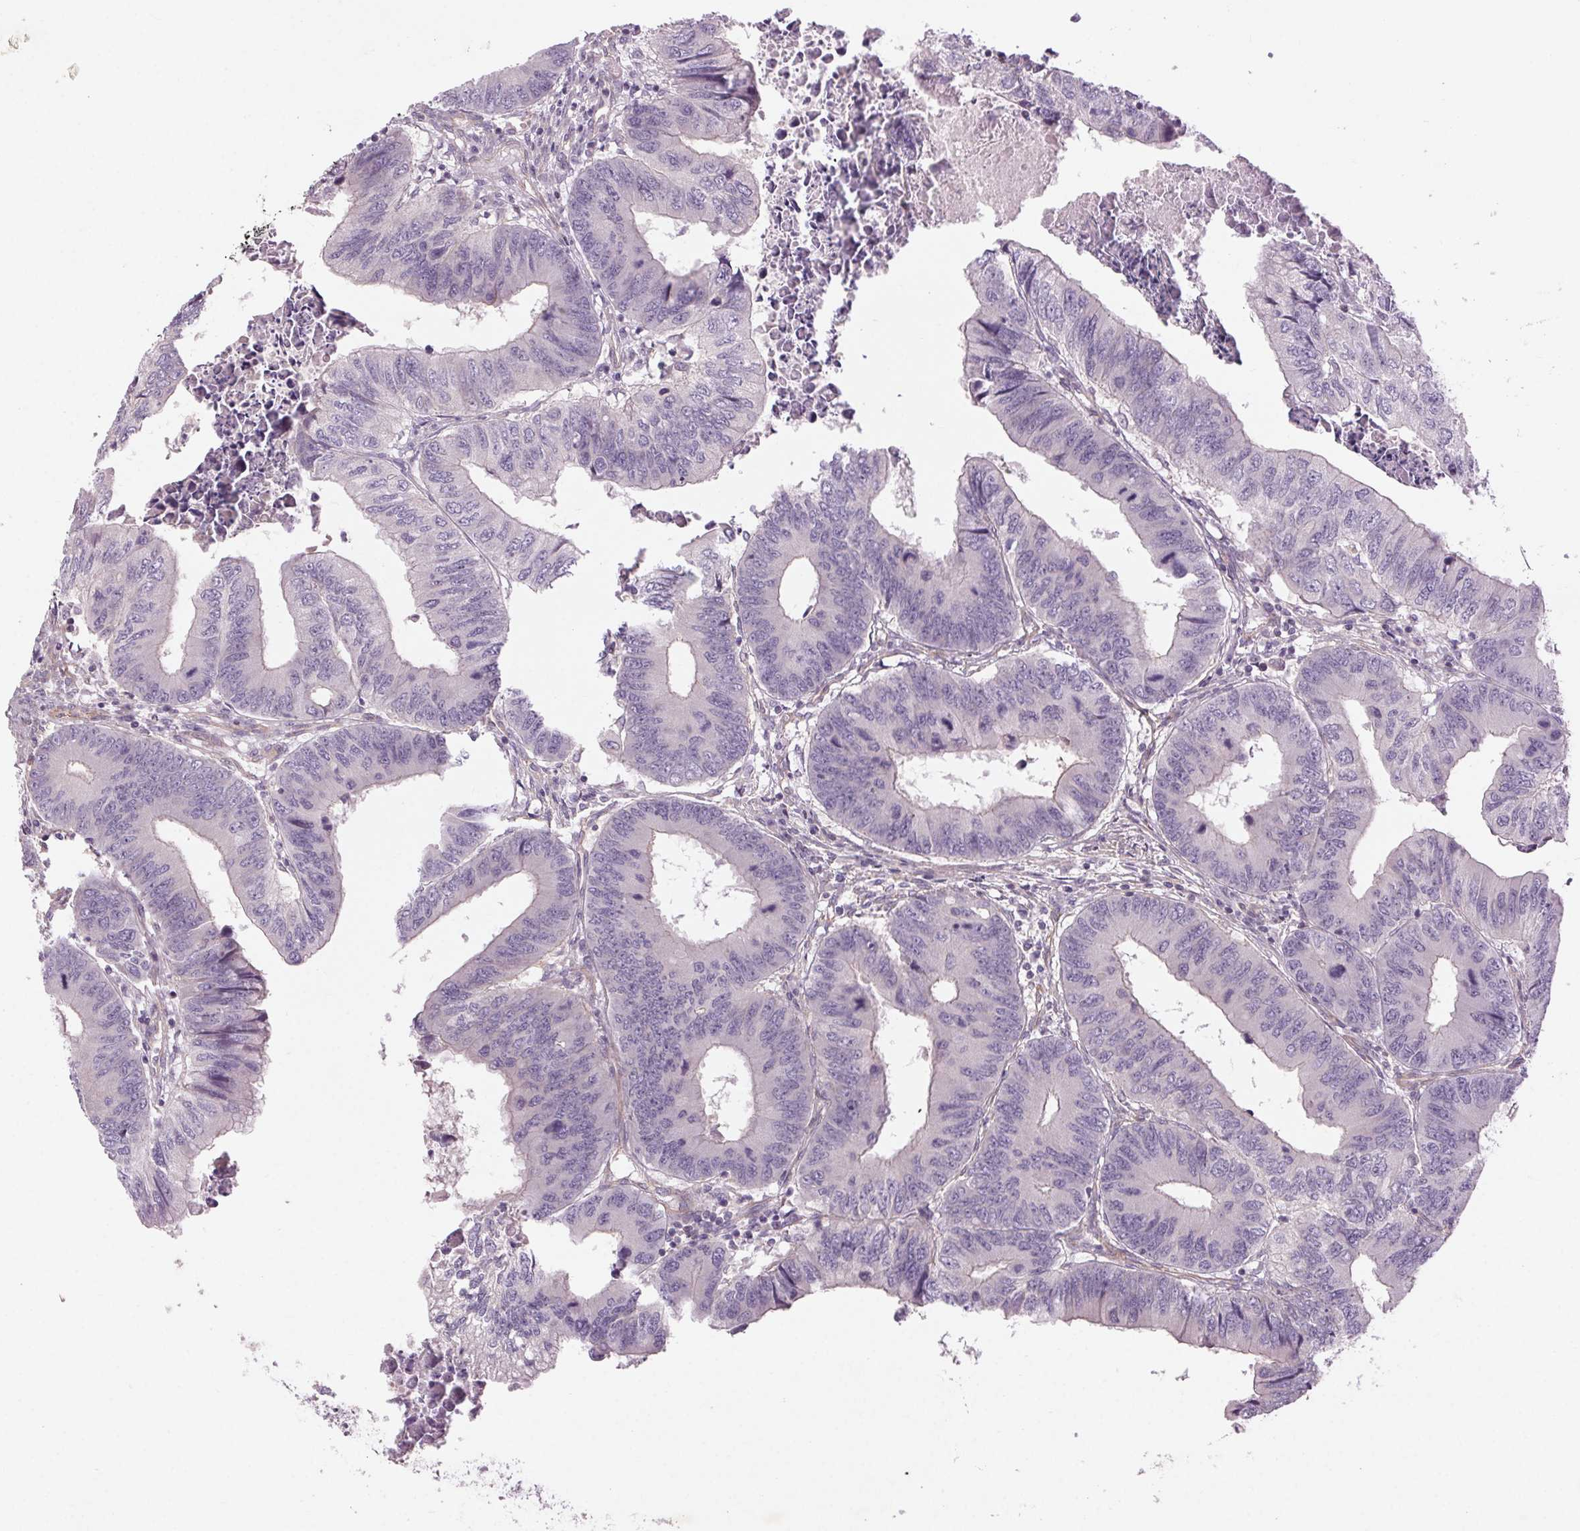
{"staining": {"intensity": "negative", "quantity": "none", "location": "none"}, "tissue": "colorectal cancer", "cell_type": "Tumor cells", "image_type": "cancer", "snomed": [{"axis": "morphology", "description": "Adenocarcinoma, NOS"}, {"axis": "topography", "description": "Colon"}], "caption": "An immunohistochemistry (IHC) histopathology image of colorectal cancer (adenocarcinoma) is shown. There is no staining in tumor cells of colorectal cancer (adenocarcinoma).", "gene": "CCSER1", "patient": {"sex": "male", "age": 53}}